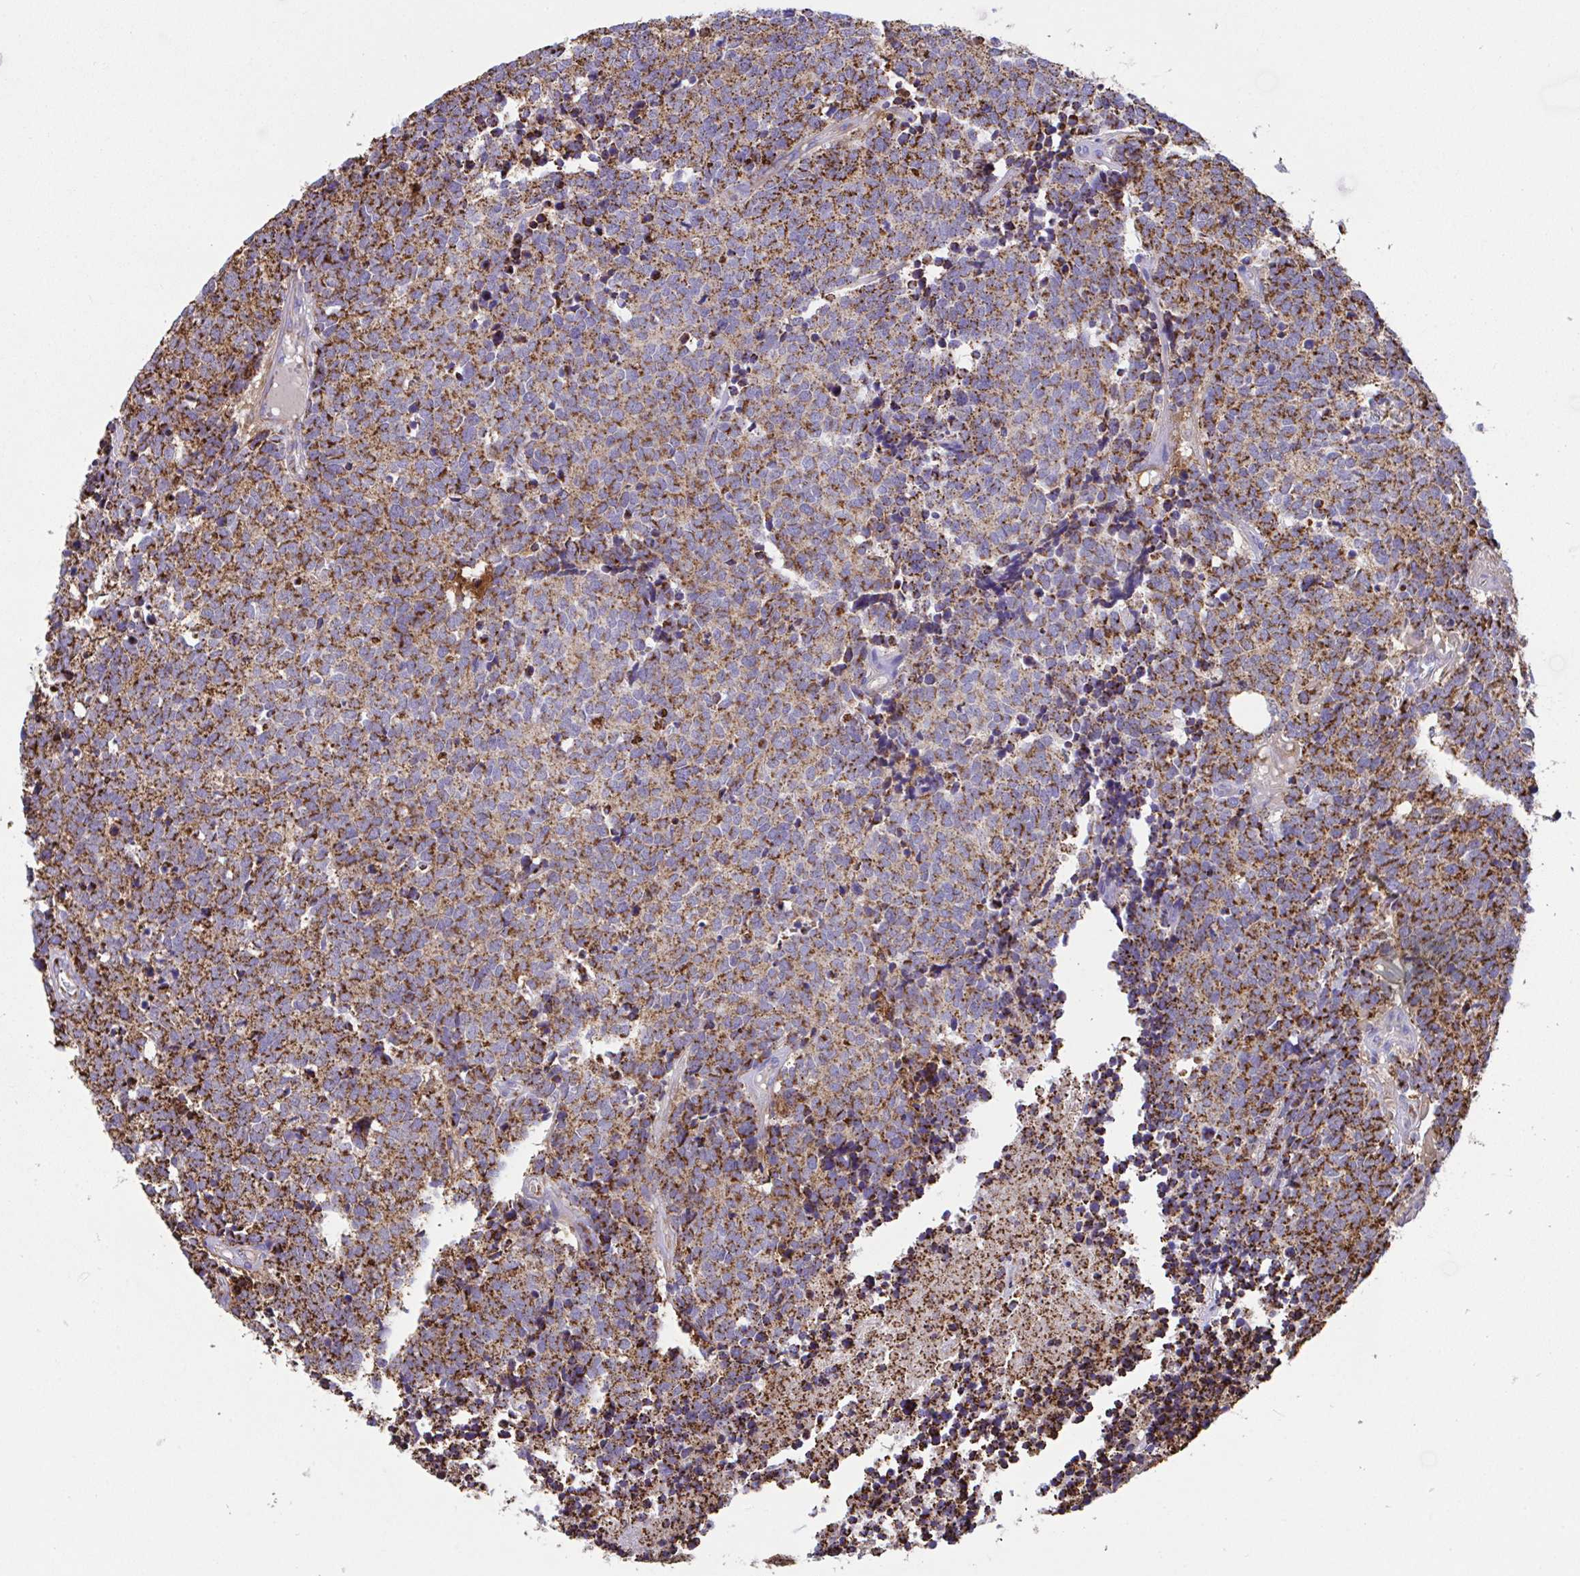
{"staining": {"intensity": "strong", "quantity": ">75%", "location": "cytoplasmic/membranous"}, "tissue": "carcinoid", "cell_type": "Tumor cells", "image_type": "cancer", "snomed": [{"axis": "morphology", "description": "Carcinoid, malignant, NOS"}, {"axis": "topography", "description": "Skin"}], "caption": "Strong cytoplasmic/membranous protein staining is appreciated in about >75% of tumor cells in carcinoid.", "gene": "PCMTD2", "patient": {"sex": "female", "age": 79}}